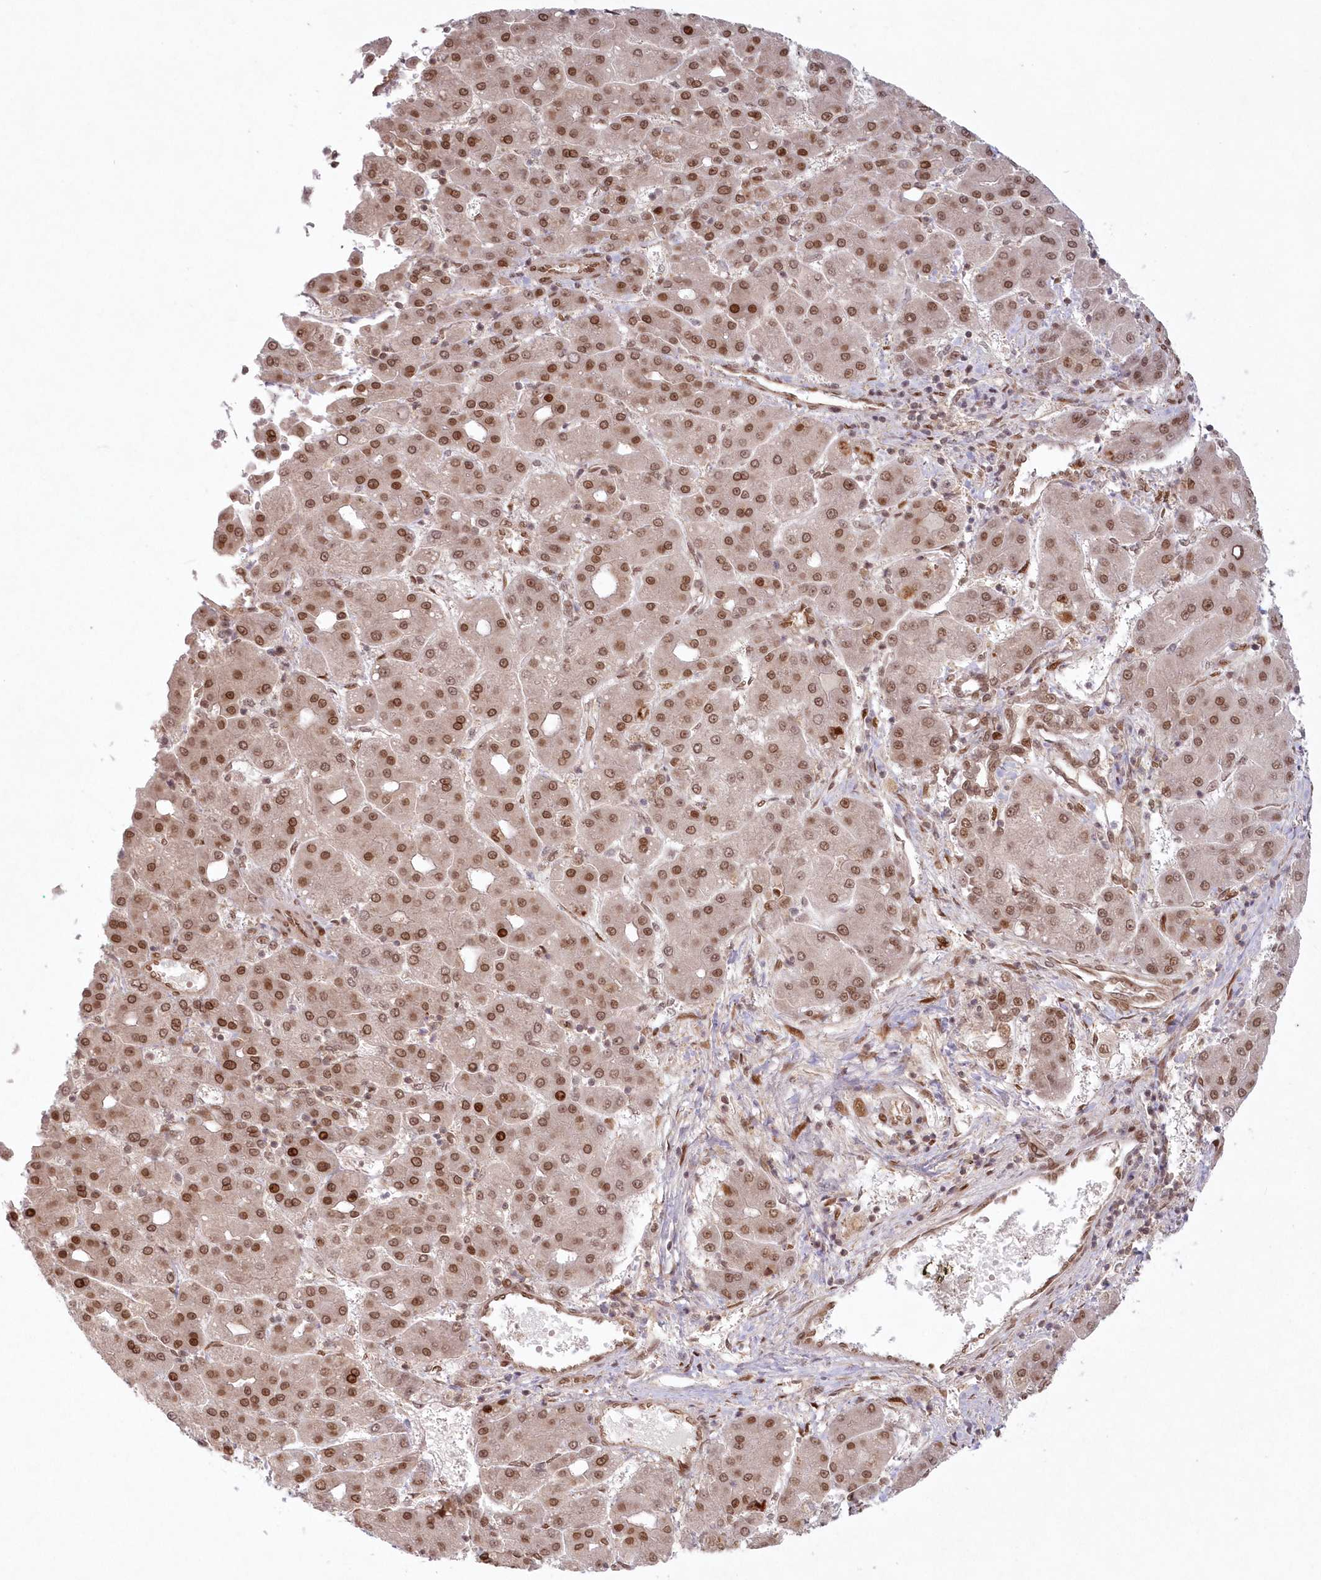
{"staining": {"intensity": "moderate", "quantity": ">75%", "location": "nuclear"}, "tissue": "liver cancer", "cell_type": "Tumor cells", "image_type": "cancer", "snomed": [{"axis": "morphology", "description": "Carcinoma, Hepatocellular, NOS"}, {"axis": "topography", "description": "Liver"}], "caption": "This photomicrograph displays immunohistochemistry (IHC) staining of human hepatocellular carcinoma (liver), with medium moderate nuclear positivity in approximately >75% of tumor cells.", "gene": "TOGARAM2", "patient": {"sex": "male", "age": 65}}